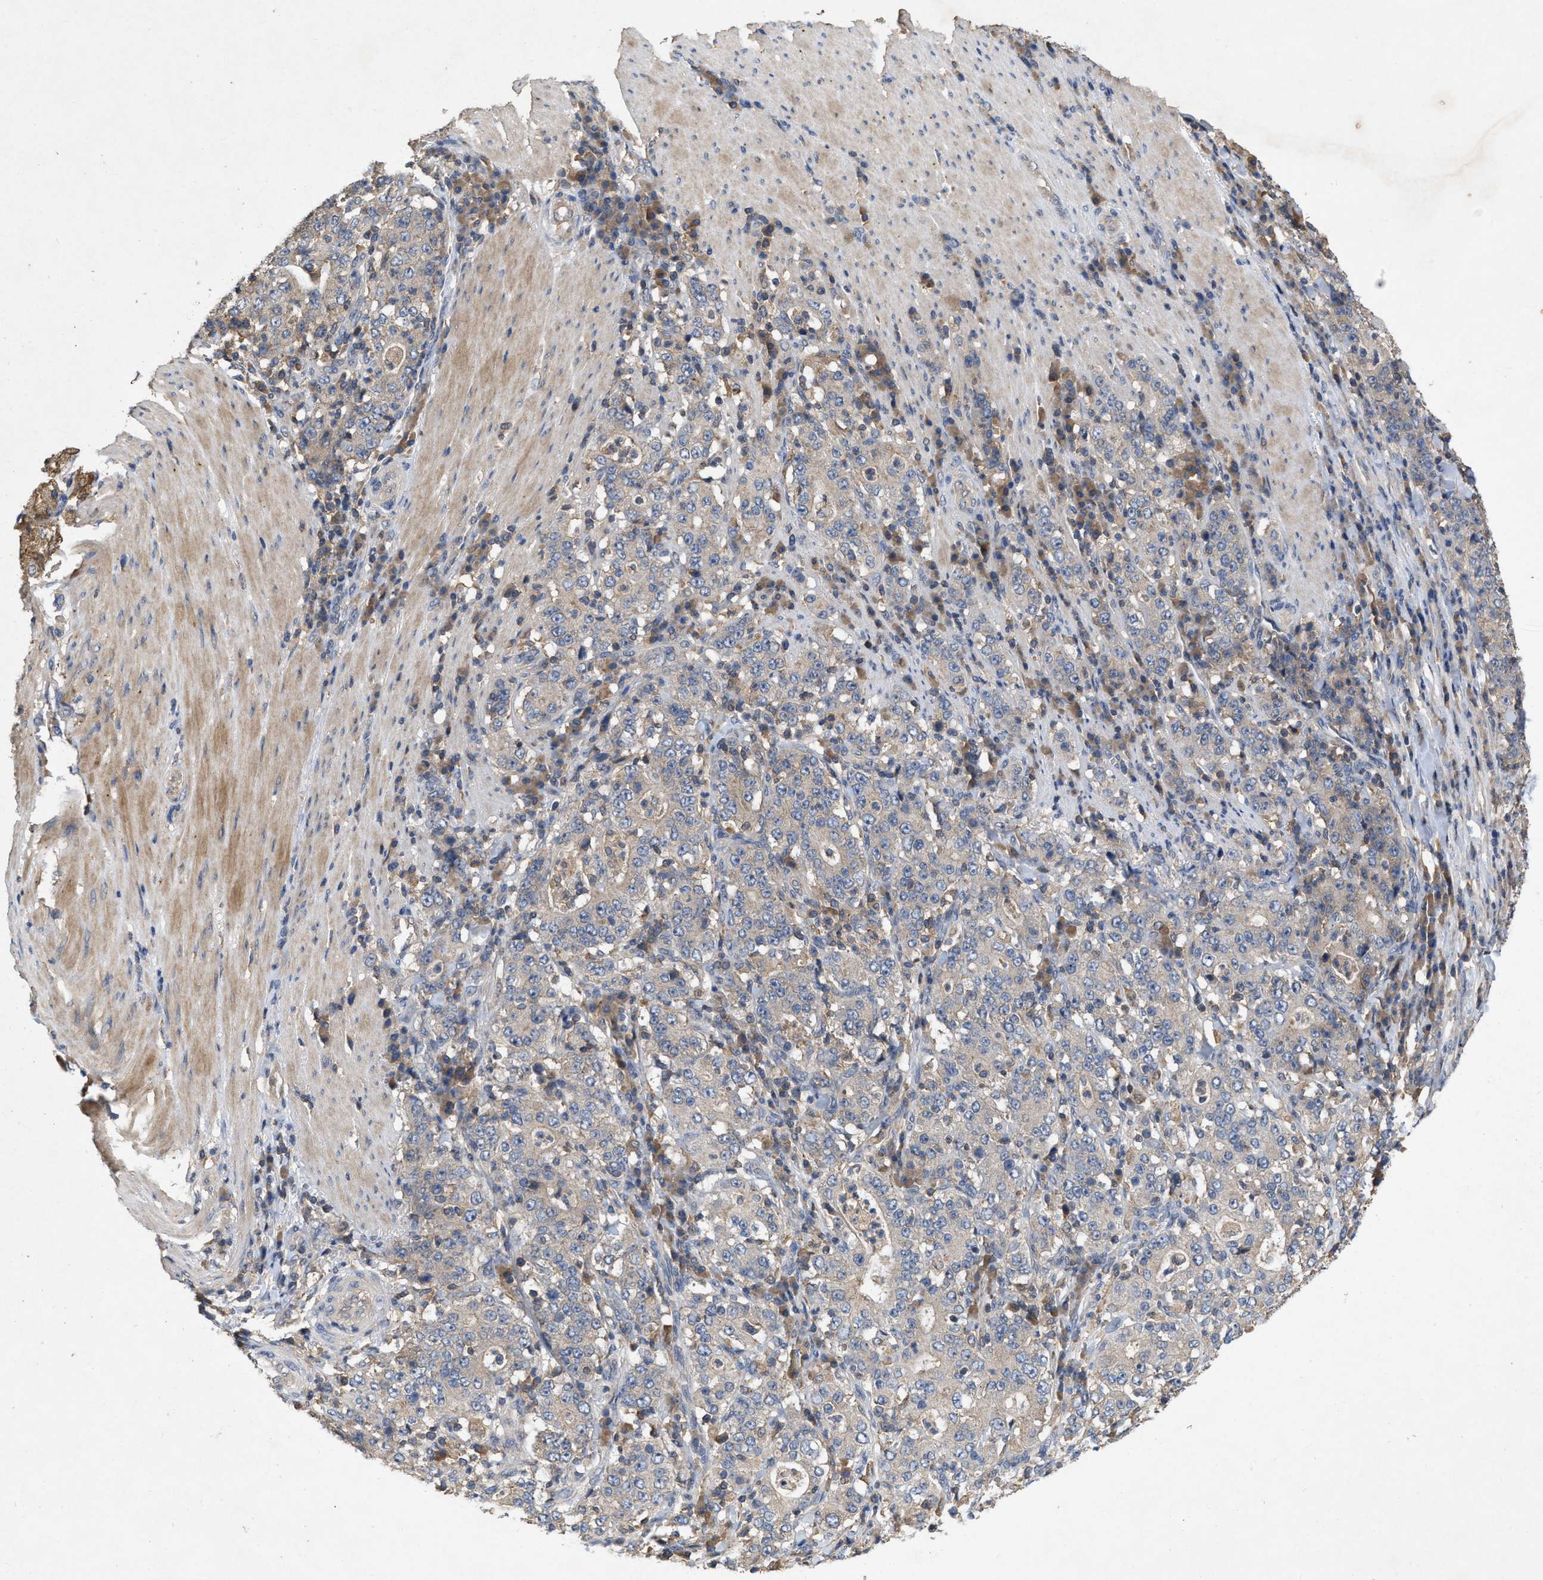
{"staining": {"intensity": "weak", "quantity": "<25%", "location": "cytoplasmic/membranous"}, "tissue": "stomach cancer", "cell_type": "Tumor cells", "image_type": "cancer", "snomed": [{"axis": "morphology", "description": "Normal tissue, NOS"}, {"axis": "morphology", "description": "Adenocarcinoma, NOS"}, {"axis": "topography", "description": "Stomach, upper"}, {"axis": "topography", "description": "Stomach"}], "caption": "Stomach cancer (adenocarcinoma) stained for a protein using IHC demonstrates no positivity tumor cells.", "gene": "LPAR2", "patient": {"sex": "male", "age": 59}}